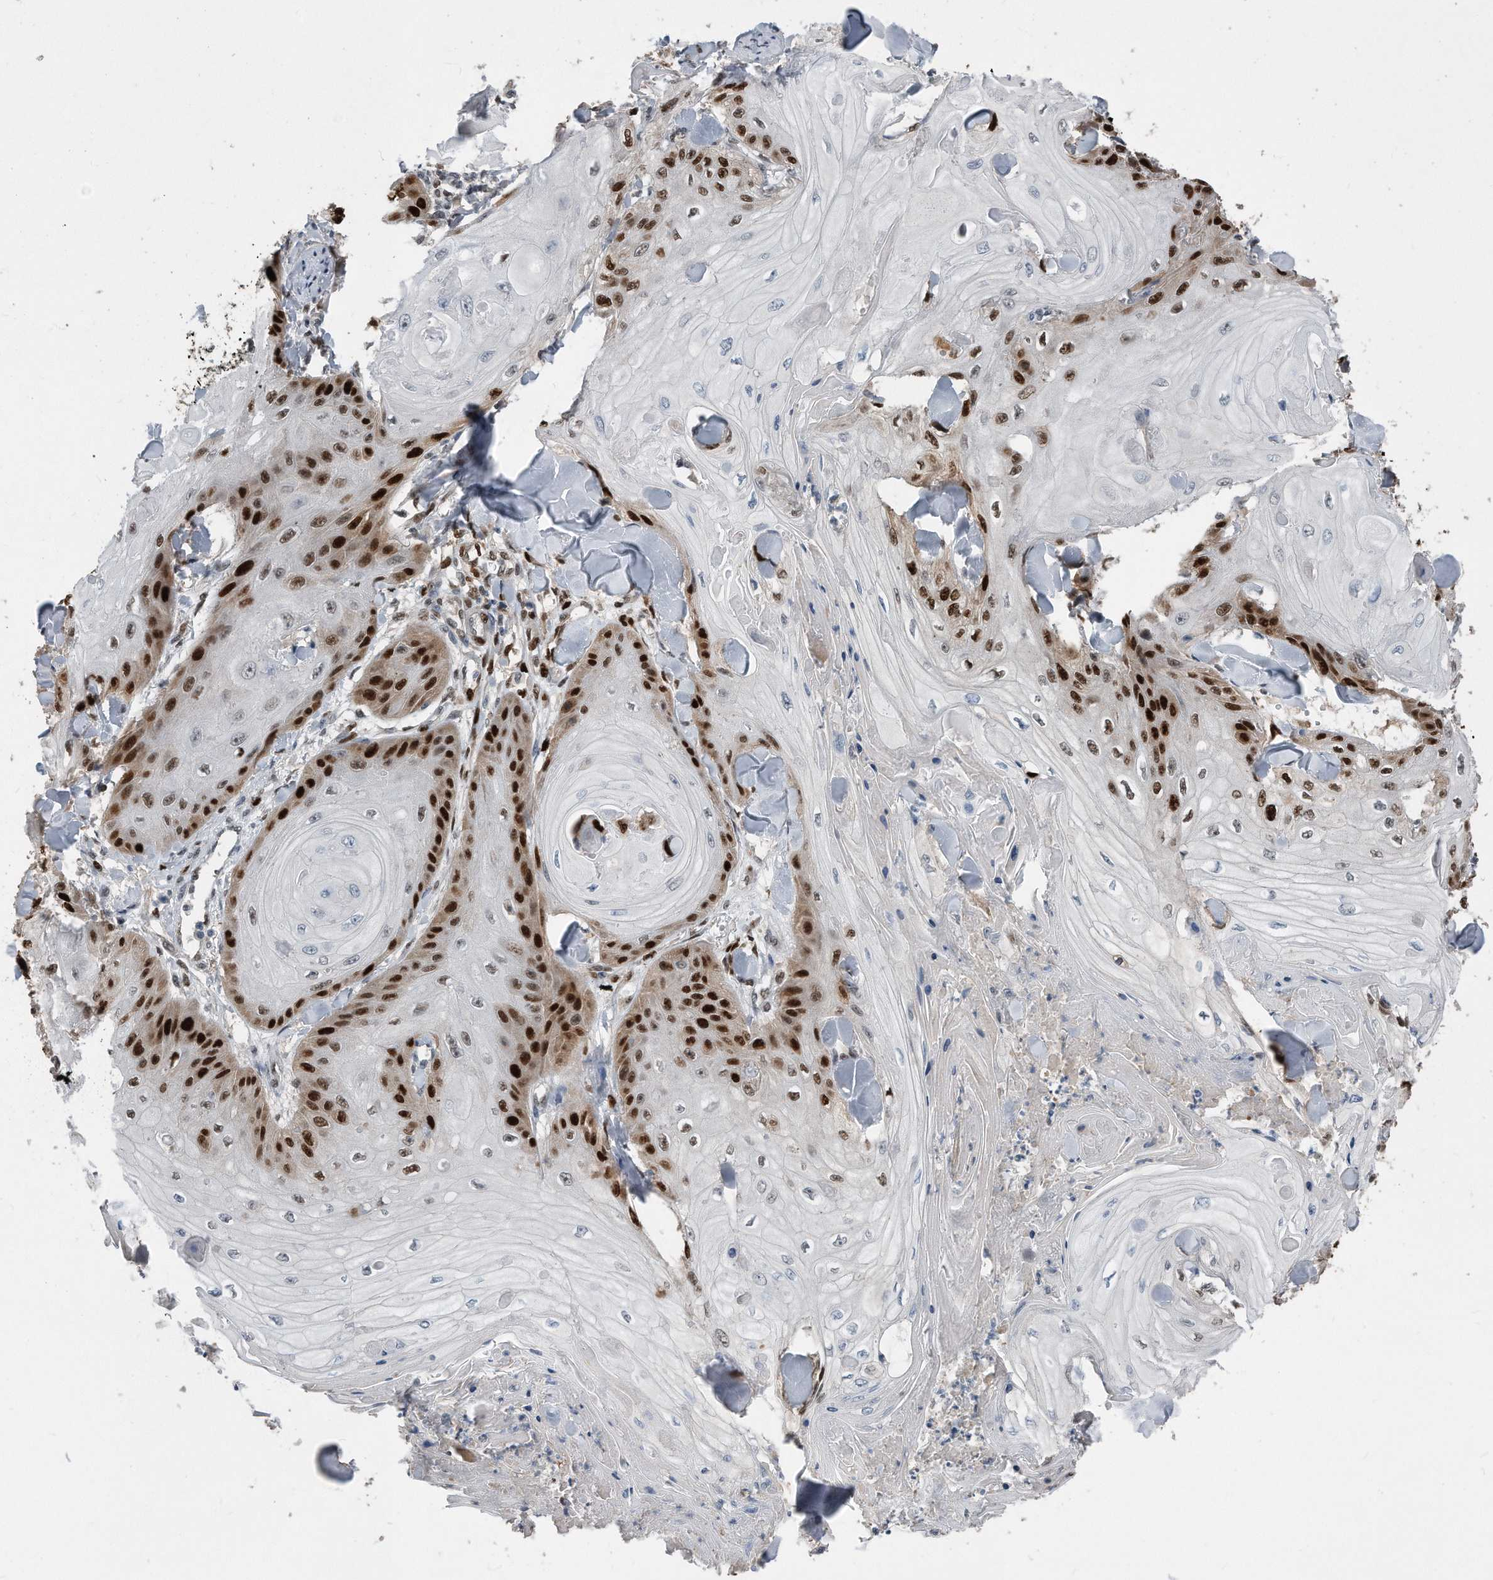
{"staining": {"intensity": "strong", "quantity": "25%-75%", "location": "nuclear"}, "tissue": "skin cancer", "cell_type": "Tumor cells", "image_type": "cancer", "snomed": [{"axis": "morphology", "description": "Squamous cell carcinoma, NOS"}, {"axis": "topography", "description": "Skin"}], "caption": "Squamous cell carcinoma (skin) stained for a protein (brown) exhibits strong nuclear positive staining in approximately 25%-75% of tumor cells.", "gene": "PCNA", "patient": {"sex": "male", "age": 74}}